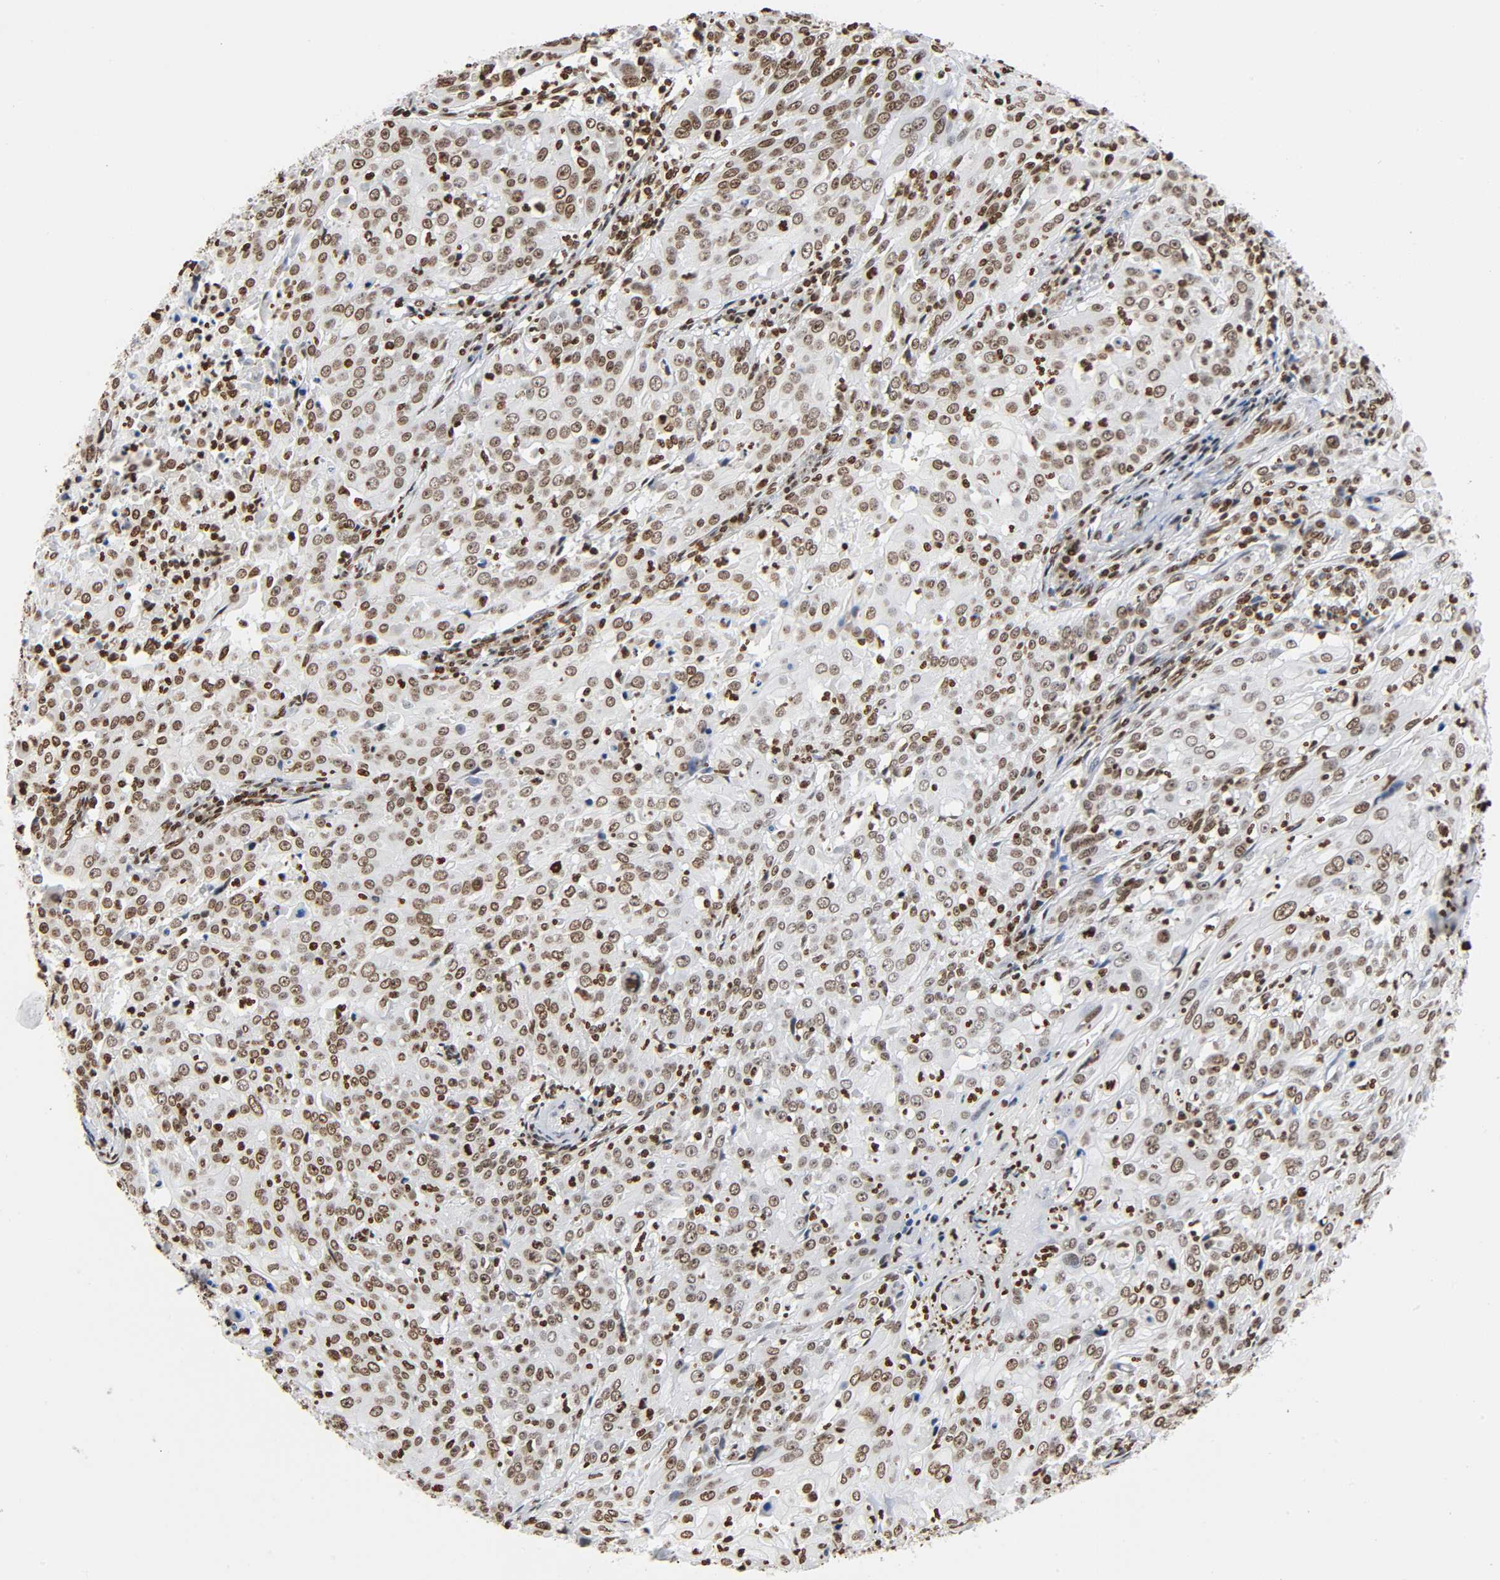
{"staining": {"intensity": "moderate", "quantity": ">75%", "location": "nuclear"}, "tissue": "cervical cancer", "cell_type": "Tumor cells", "image_type": "cancer", "snomed": [{"axis": "morphology", "description": "Squamous cell carcinoma, NOS"}, {"axis": "topography", "description": "Cervix"}], "caption": "Tumor cells reveal medium levels of moderate nuclear positivity in approximately >75% of cells in cervical squamous cell carcinoma.", "gene": "HOXA6", "patient": {"sex": "female", "age": 39}}